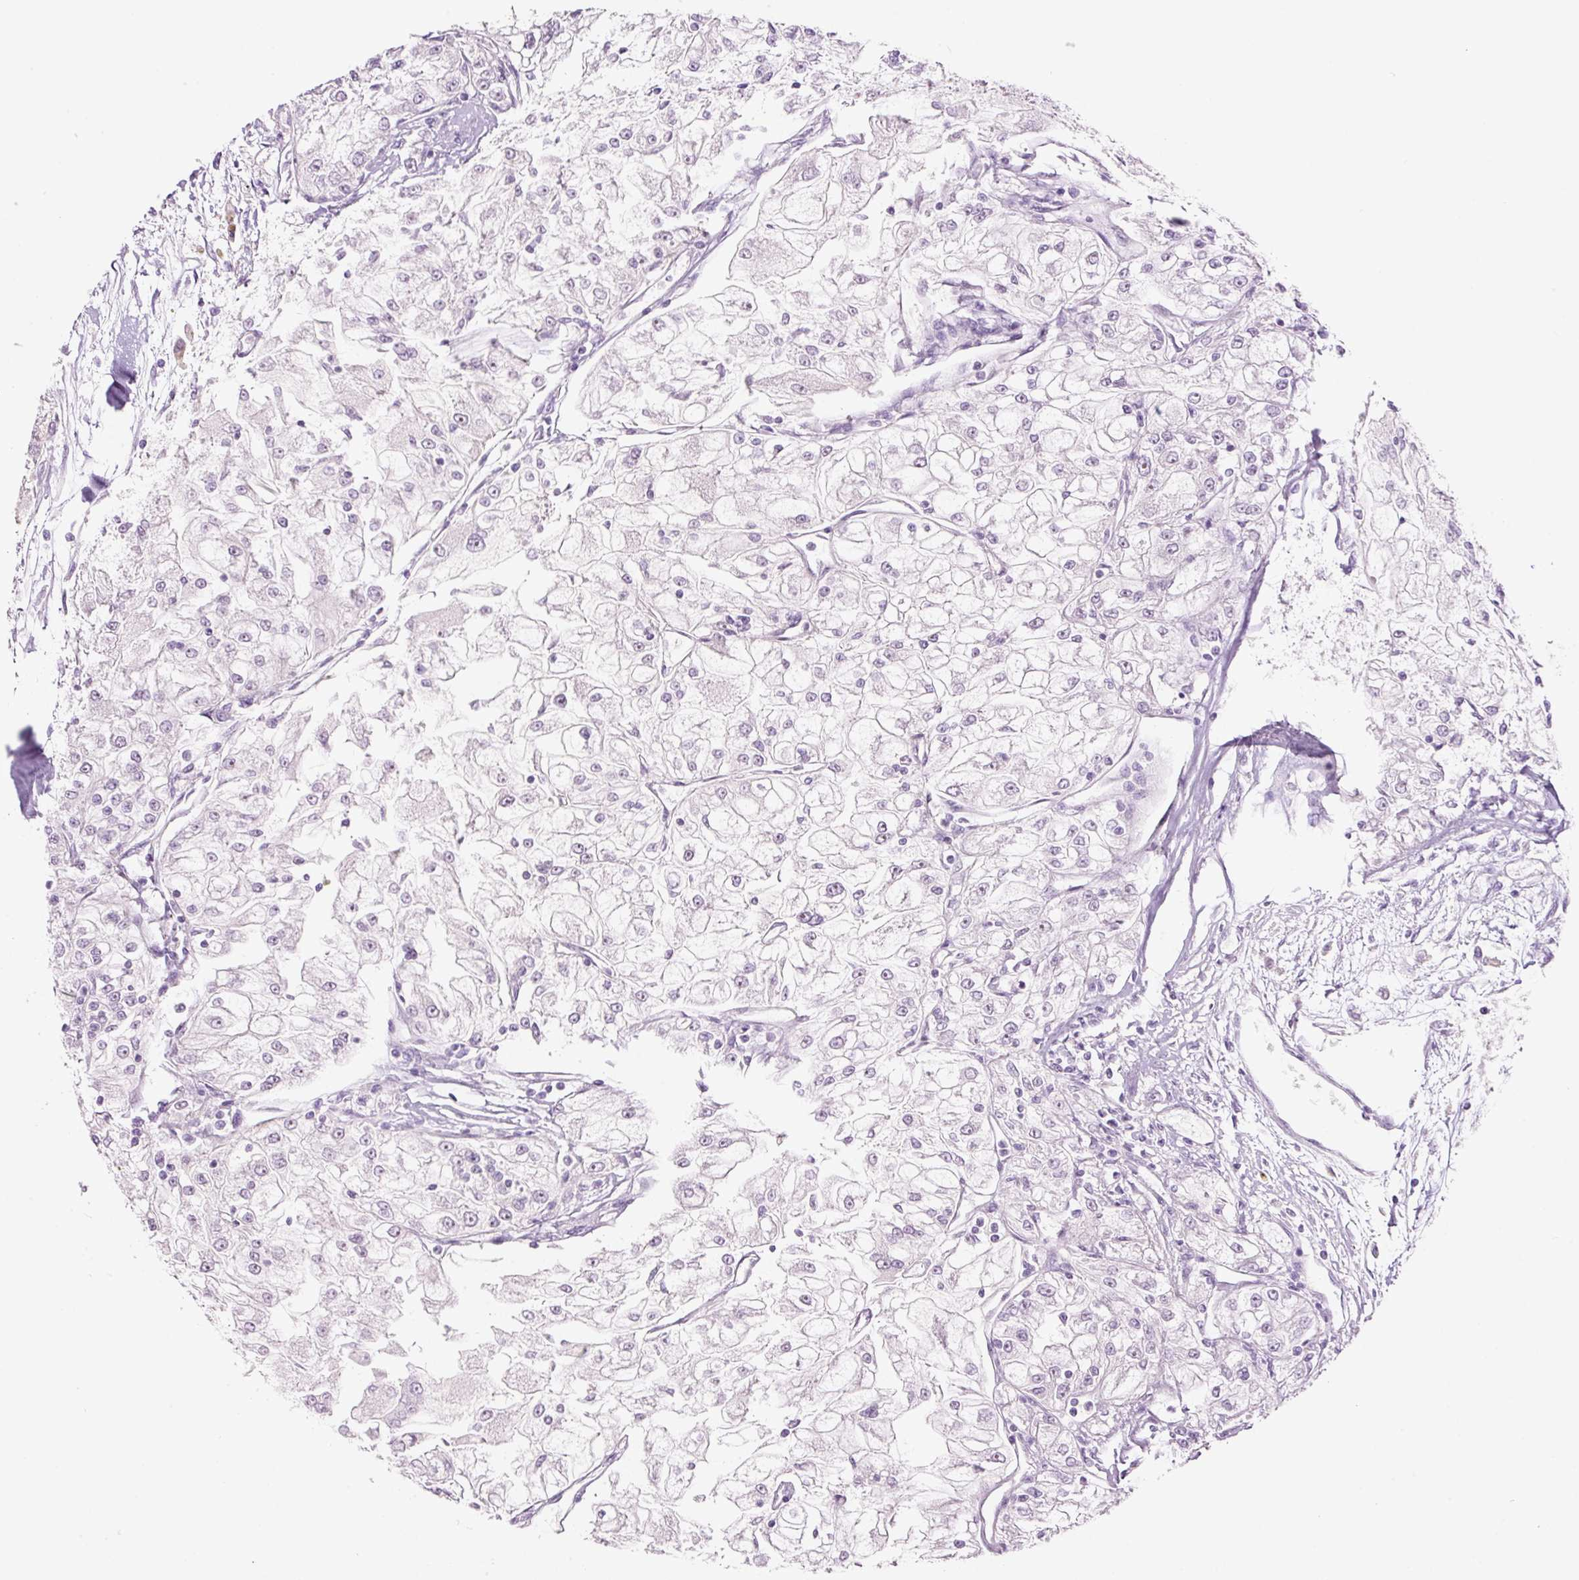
{"staining": {"intensity": "negative", "quantity": "none", "location": "none"}, "tissue": "renal cancer", "cell_type": "Tumor cells", "image_type": "cancer", "snomed": [{"axis": "morphology", "description": "Adenocarcinoma, NOS"}, {"axis": "topography", "description": "Kidney"}], "caption": "Human renal cancer stained for a protein using immunohistochemistry displays no positivity in tumor cells.", "gene": "GCG", "patient": {"sex": "female", "age": 72}}